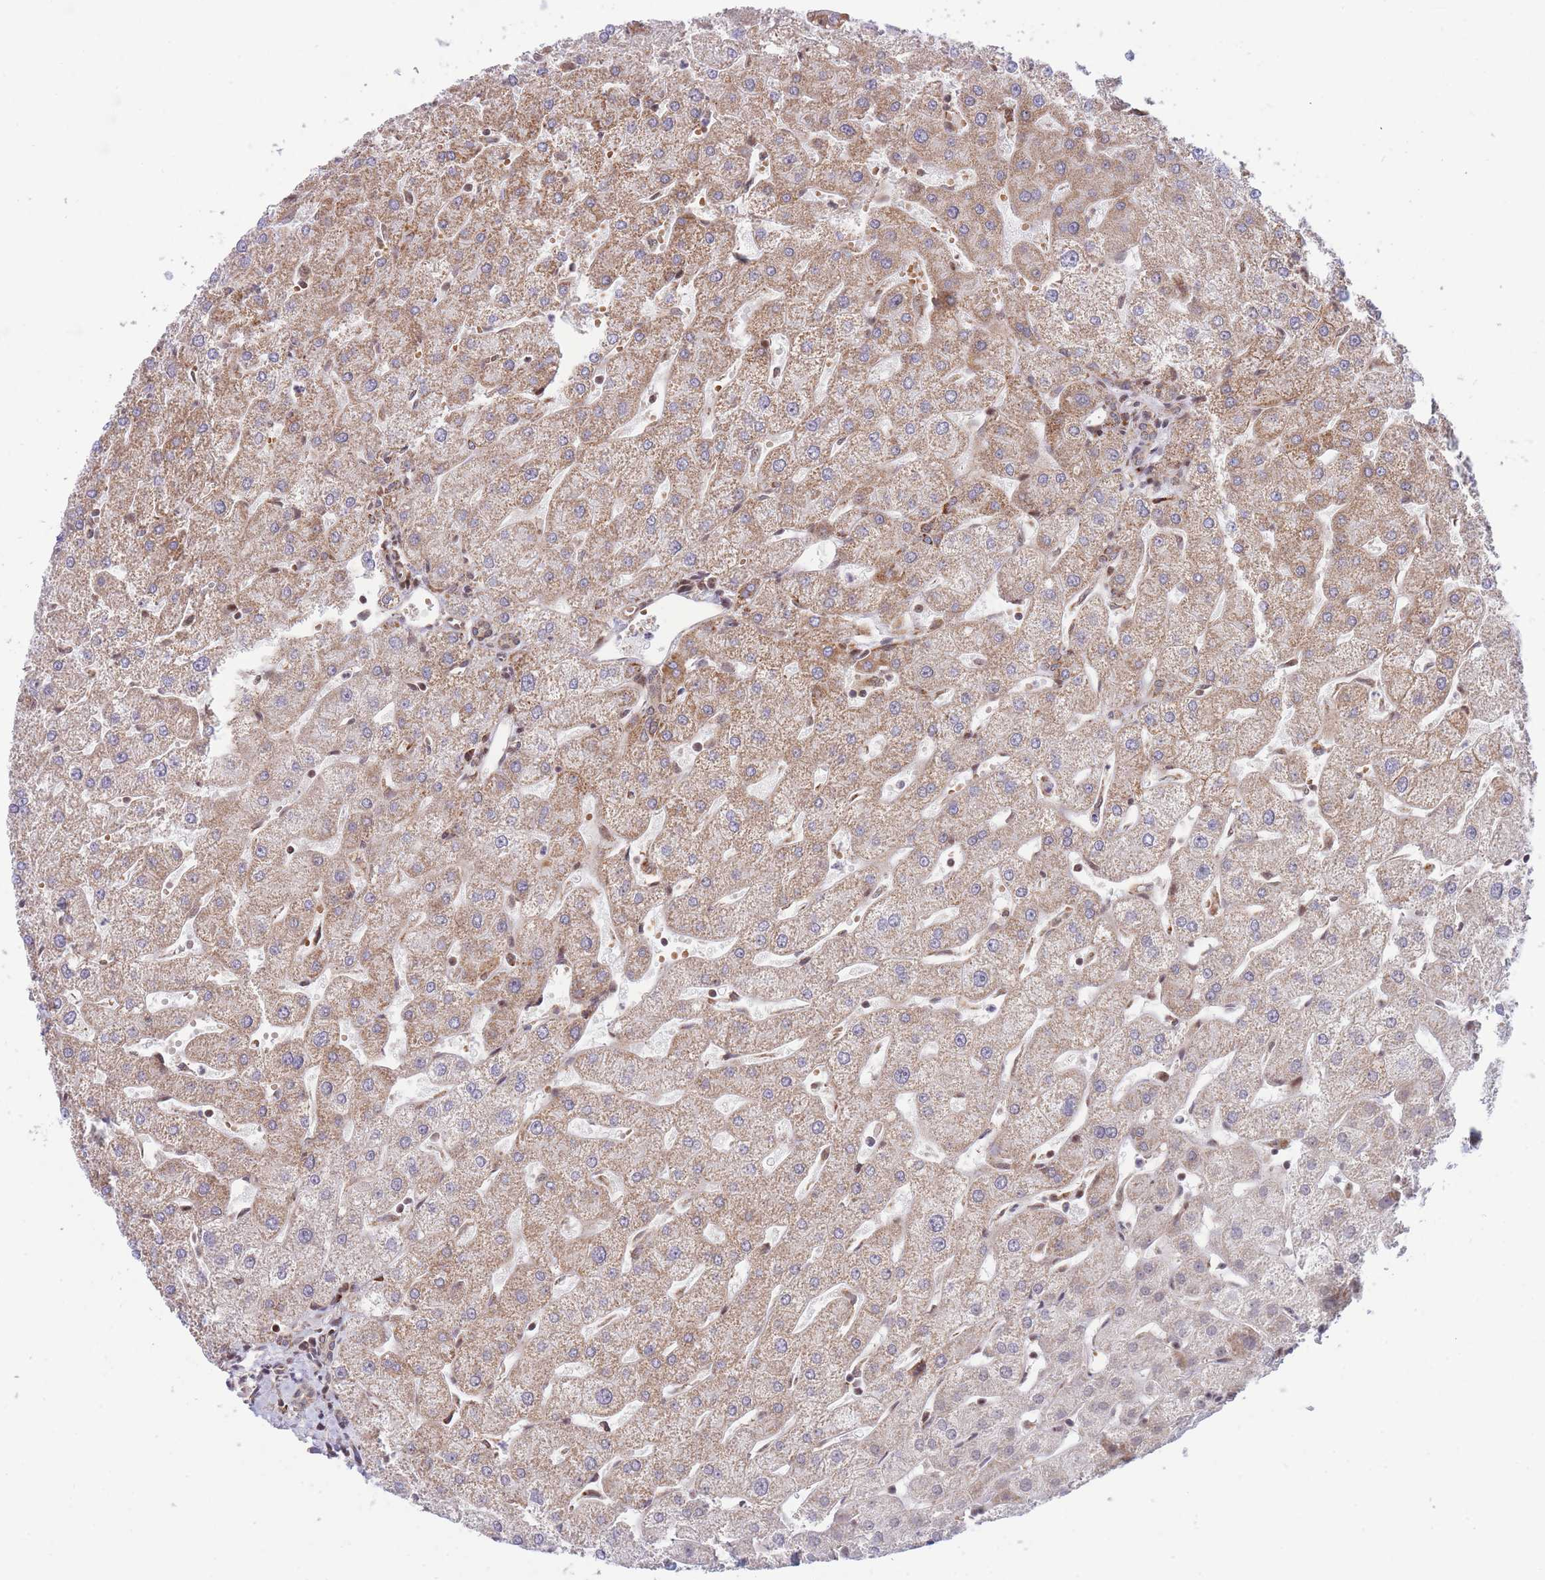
{"staining": {"intensity": "negative", "quantity": "none", "location": "none"}, "tissue": "liver", "cell_type": "Cholangiocytes", "image_type": "normal", "snomed": [{"axis": "morphology", "description": "Normal tissue, NOS"}, {"axis": "topography", "description": "Liver"}], "caption": "Cholangiocytes show no significant positivity in benign liver. Nuclei are stained in blue.", "gene": "BOD1L1", "patient": {"sex": "male", "age": 67}}